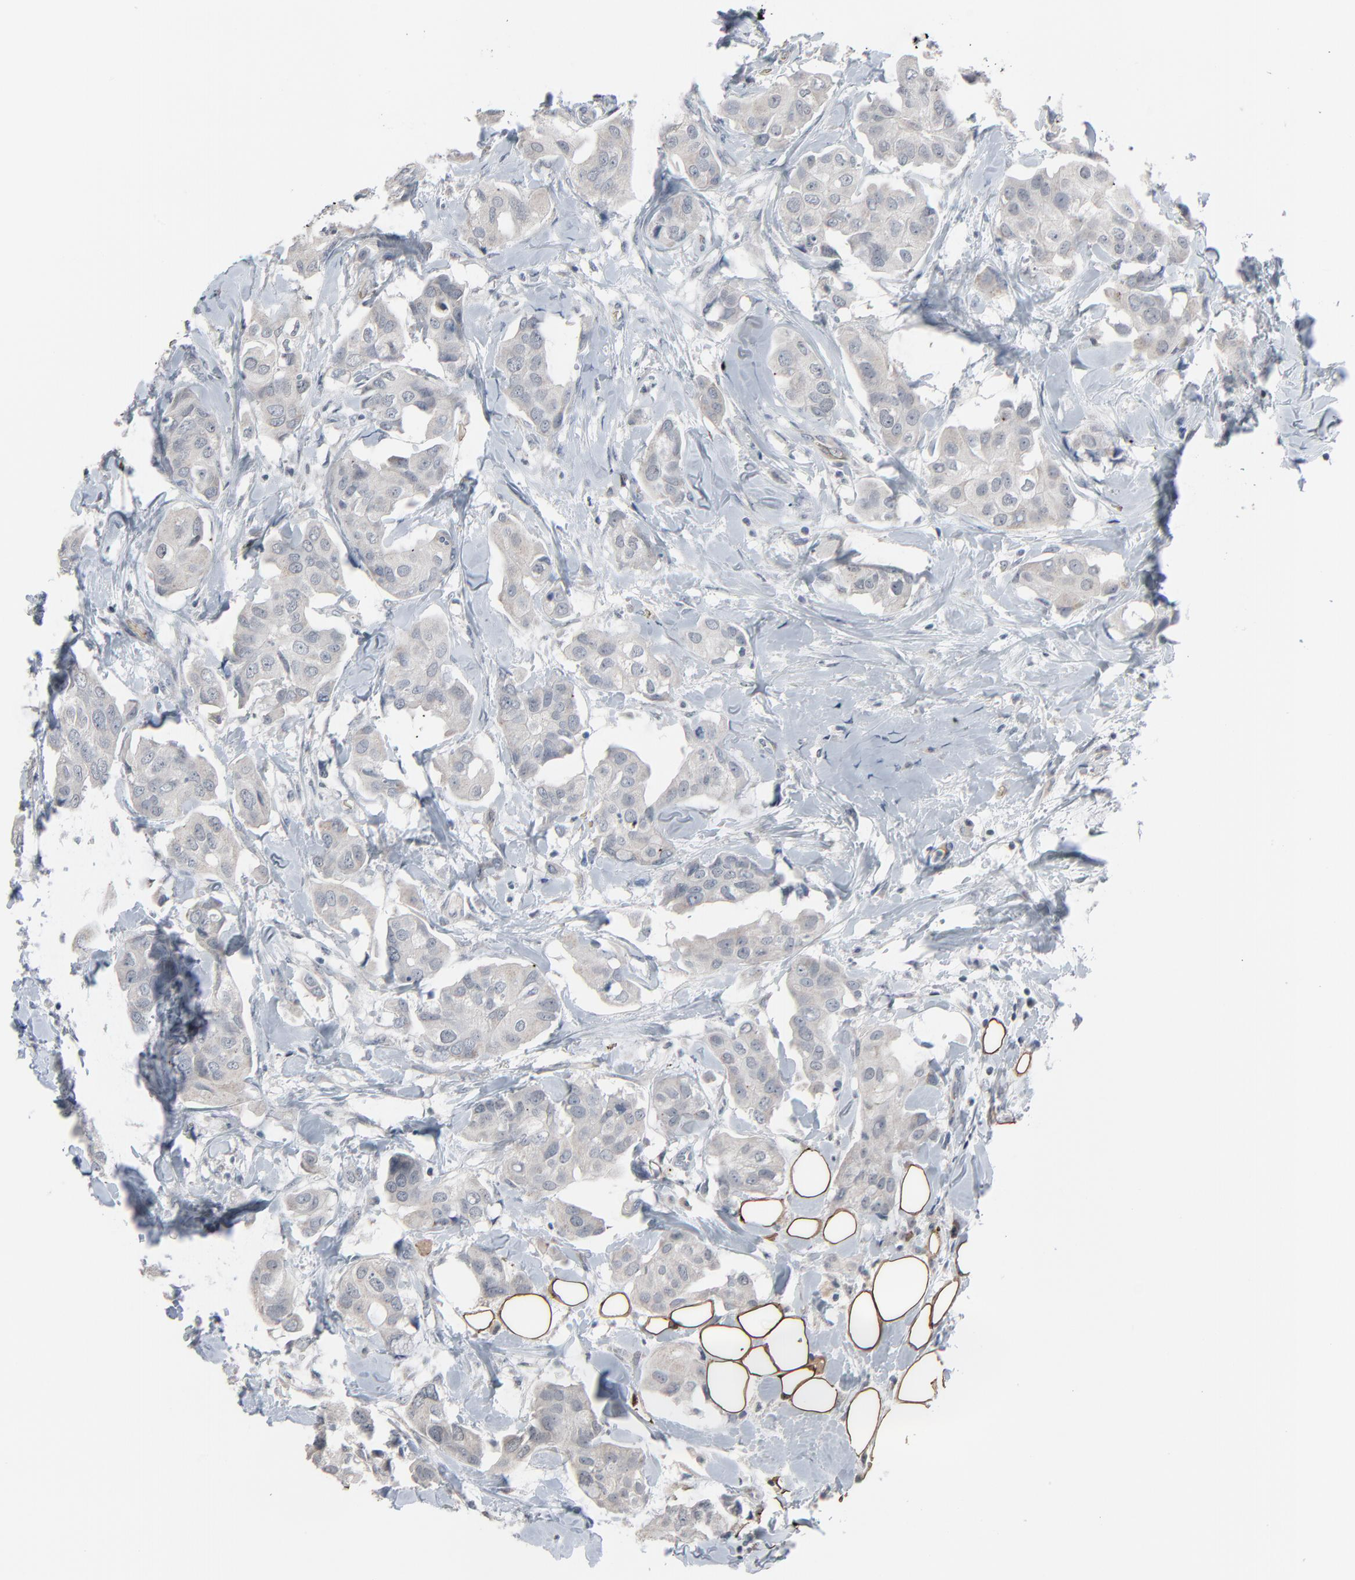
{"staining": {"intensity": "negative", "quantity": "none", "location": "none"}, "tissue": "breast cancer", "cell_type": "Tumor cells", "image_type": "cancer", "snomed": [{"axis": "morphology", "description": "Duct carcinoma"}, {"axis": "topography", "description": "Breast"}], "caption": "IHC histopathology image of neoplastic tissue: human breast cancer stained with DAB (3,3'-diaminobenzidine) exhibits no significant protein expression in tumor cells.", "gene": "SAGE1", "patient": {"sex": "female", "age": 40}}